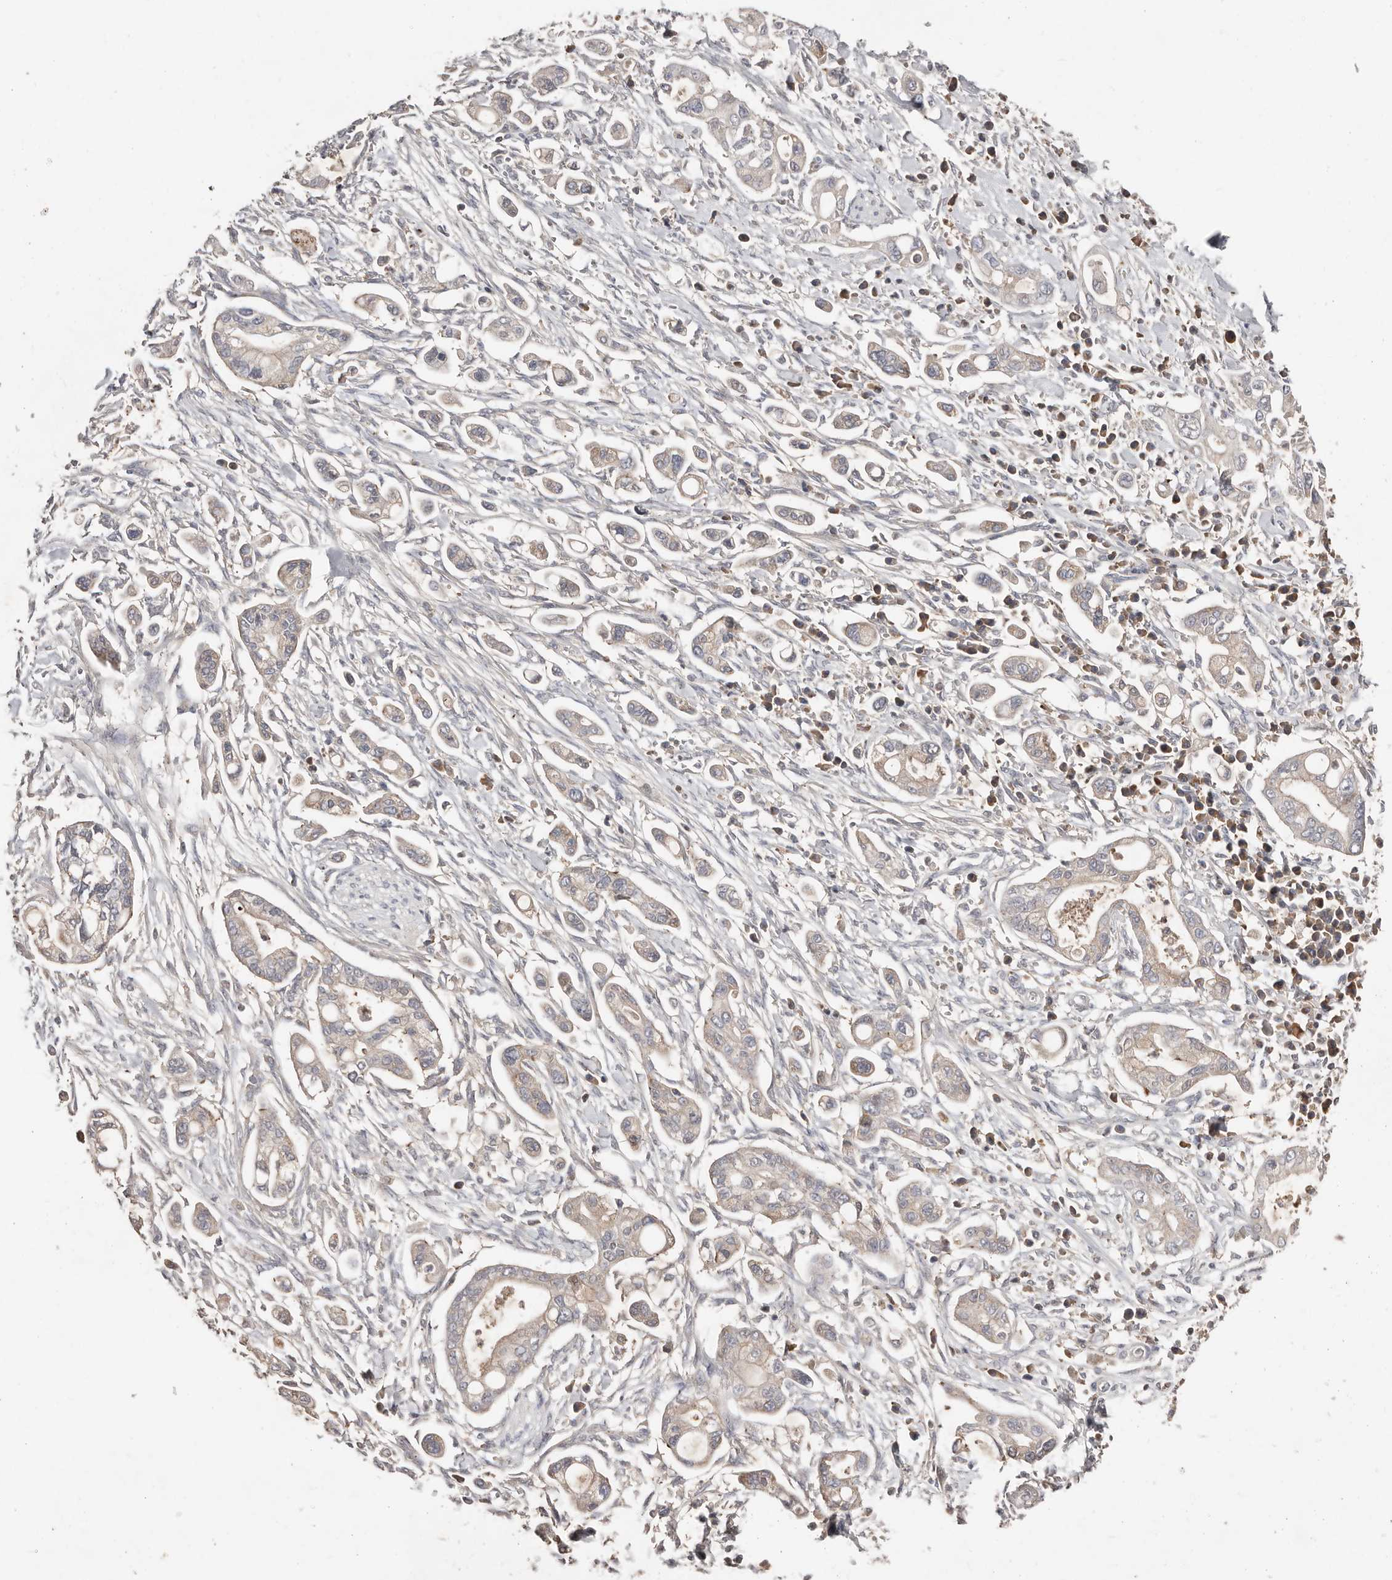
{"staining": {"intensity": "negative", "quantity": "none", "location": "none"}, "tissue": "pancreatic cancer", "cell_type": "Tumor cells", "image_type": "cancer", "snomed": [{"axis": "morphology", "description": "Adenocarcinoma, NOS"}, {"axis": "topography", "description": "Pancreas"}], "caption": "Micrograph shows no protein staining in tumor cells of pancreatic cancer (adenocarcinoma) tissue.", "gene": "SLC39A2", "patient": {"sex": "male", "age": 68}}